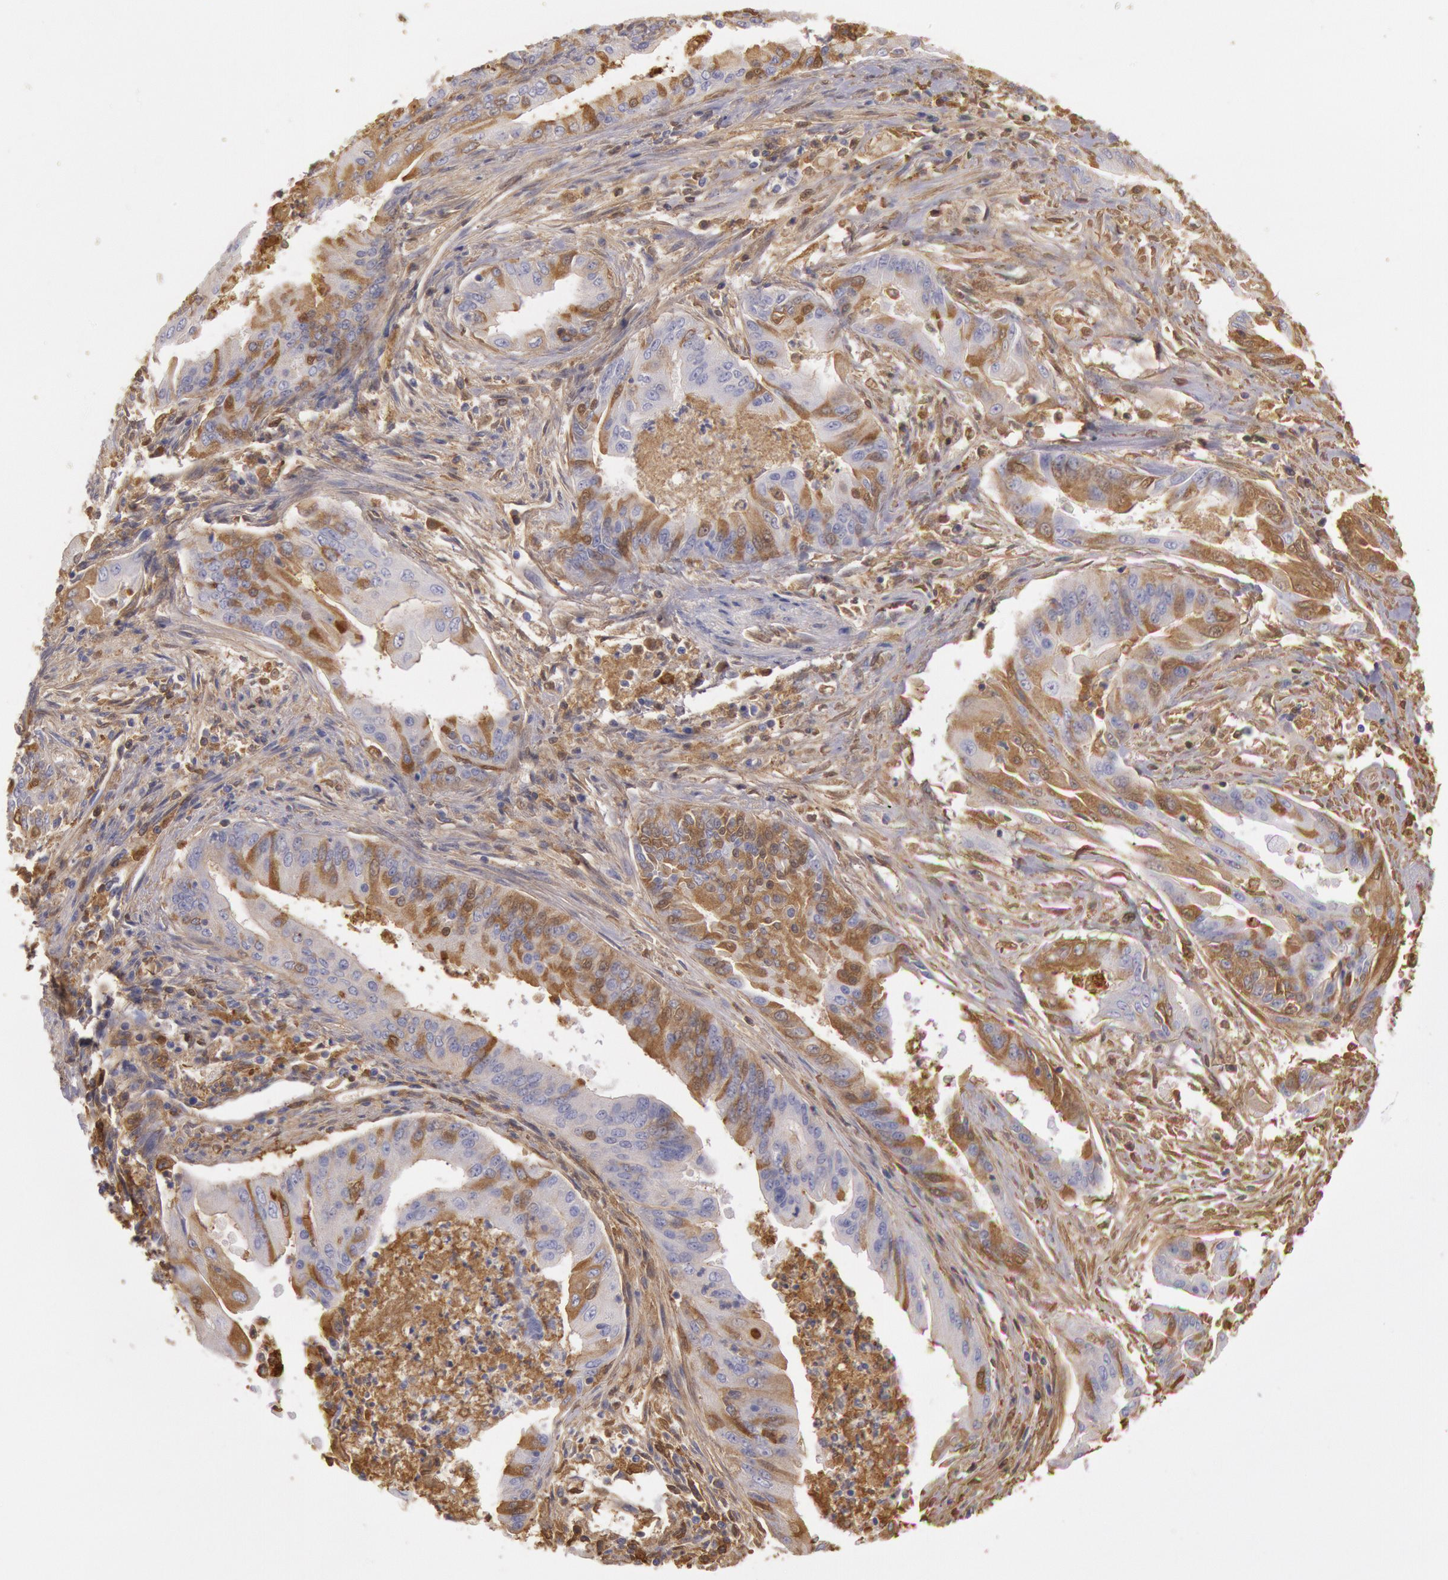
{"staining": {"intensity": "moderate", "quantity": "25%-75%", "location": "cytoplasmic/membranous"}, "tissue": "endometrial cancer", "cell_type": "Tumor cells", "image_type": "cancer", "snomed": [{"axis": "morphology", "description": "Adenocarcinoma, NOS"}, {"axis": "topography", "description": "Endometrium"}], "caption": "Moderate cytoplasmic/membranous protein expression is appreciated in approximately 25%-75% of tumor cells in endometrial cancer (adenocarcinoma).", "gene": "IGHA1", "patient": {"sex": "female", "age": 63}}